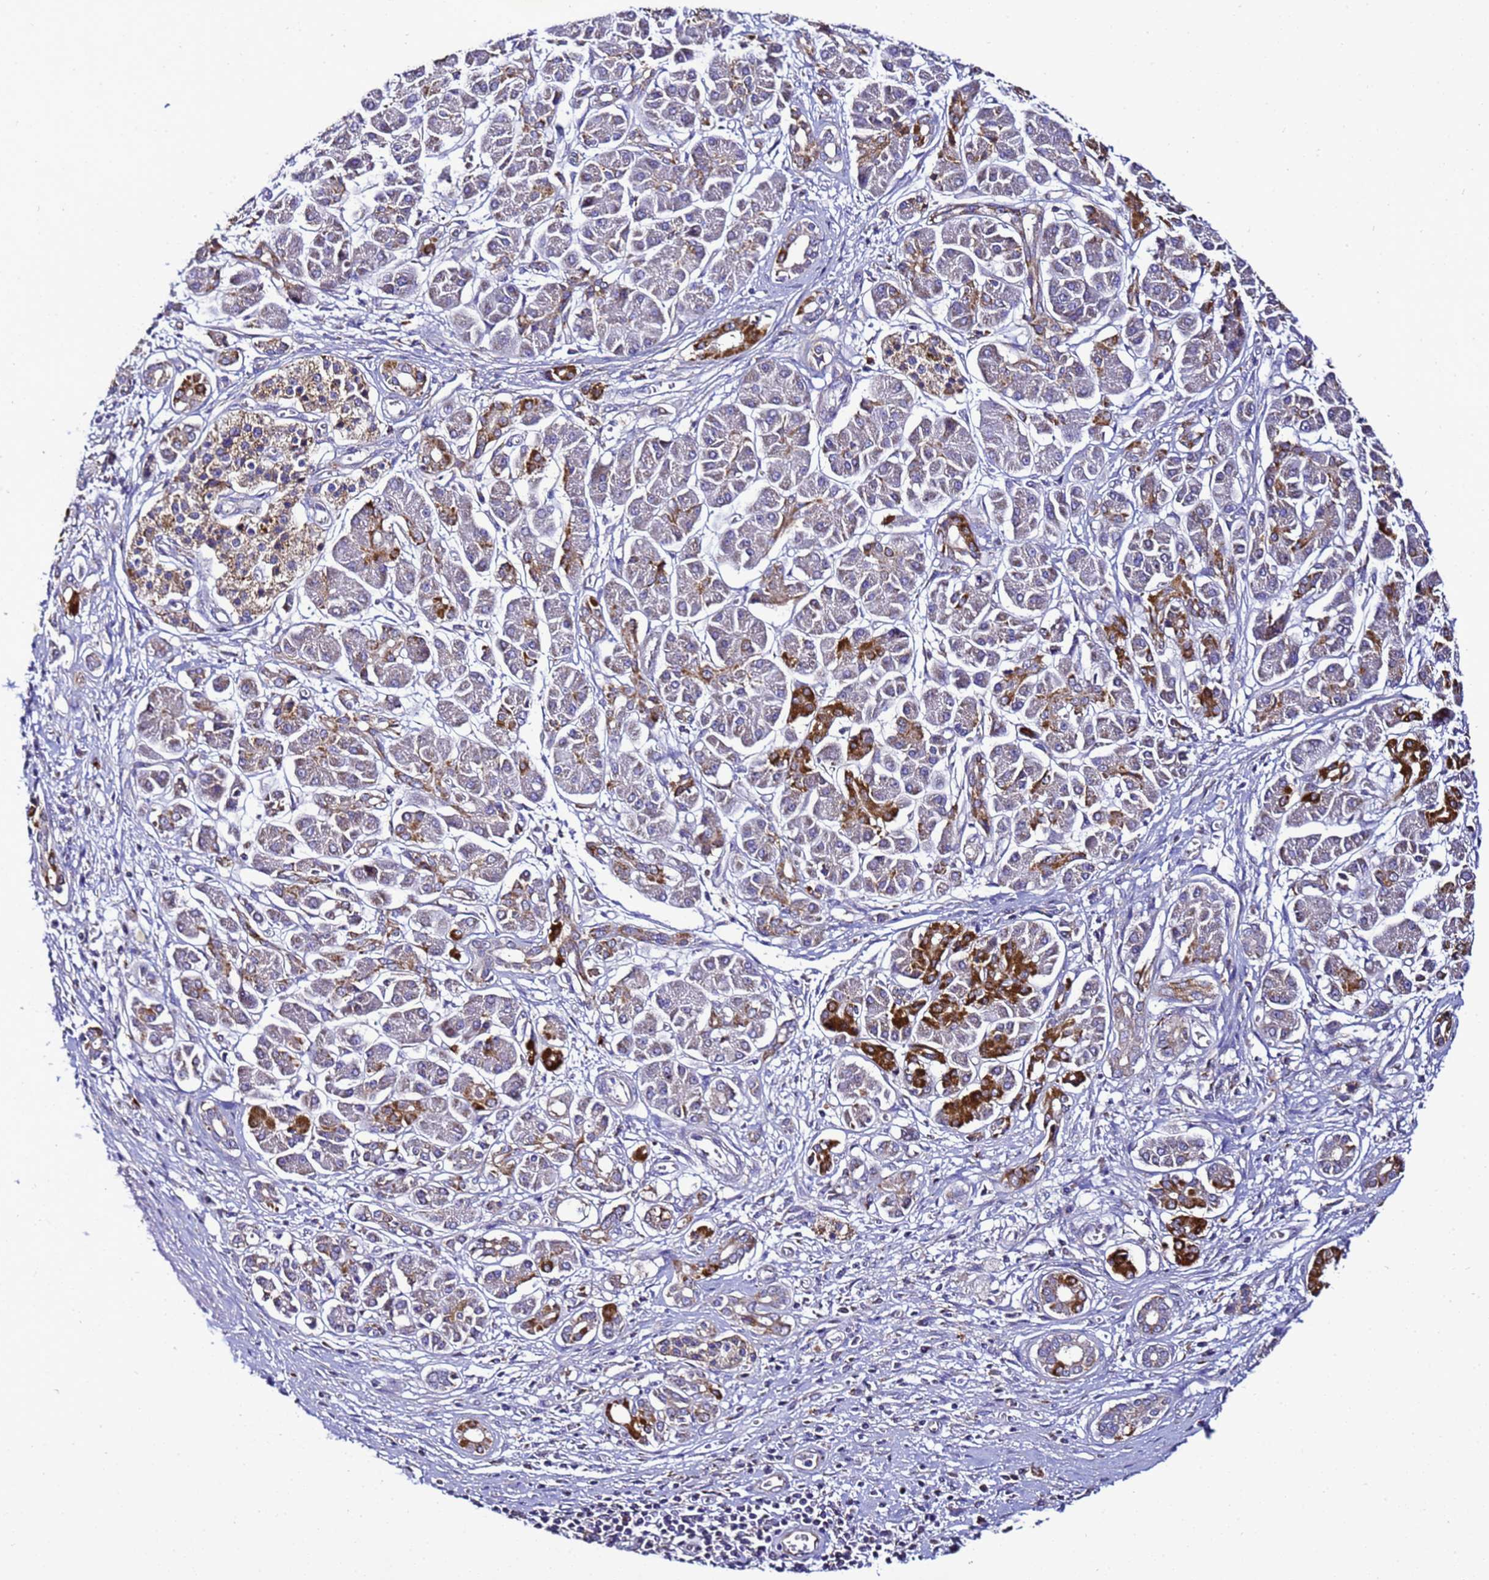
{"staining": {"intensity": "strong", "quantity": "<25%", "location": "cytoplasmic/membranous"}, "tissue": "pancreatic cancer", "cell_type": "Tumor cells", "image_type": "cancer", "snomed": [{"axis": "morphology", "description": "Adenocarcinoma, NOS"}, {"axis": "topography", "description": "Pancreas"}], "caption": "The image displays a brown stain indicating the presence of a protein in the cytoplasmic/membranous of tumor cells in adenocarcinoma (pancreatic).", "gene": "HIGD2A", "patient": {"sex": "male", "age": 78}}